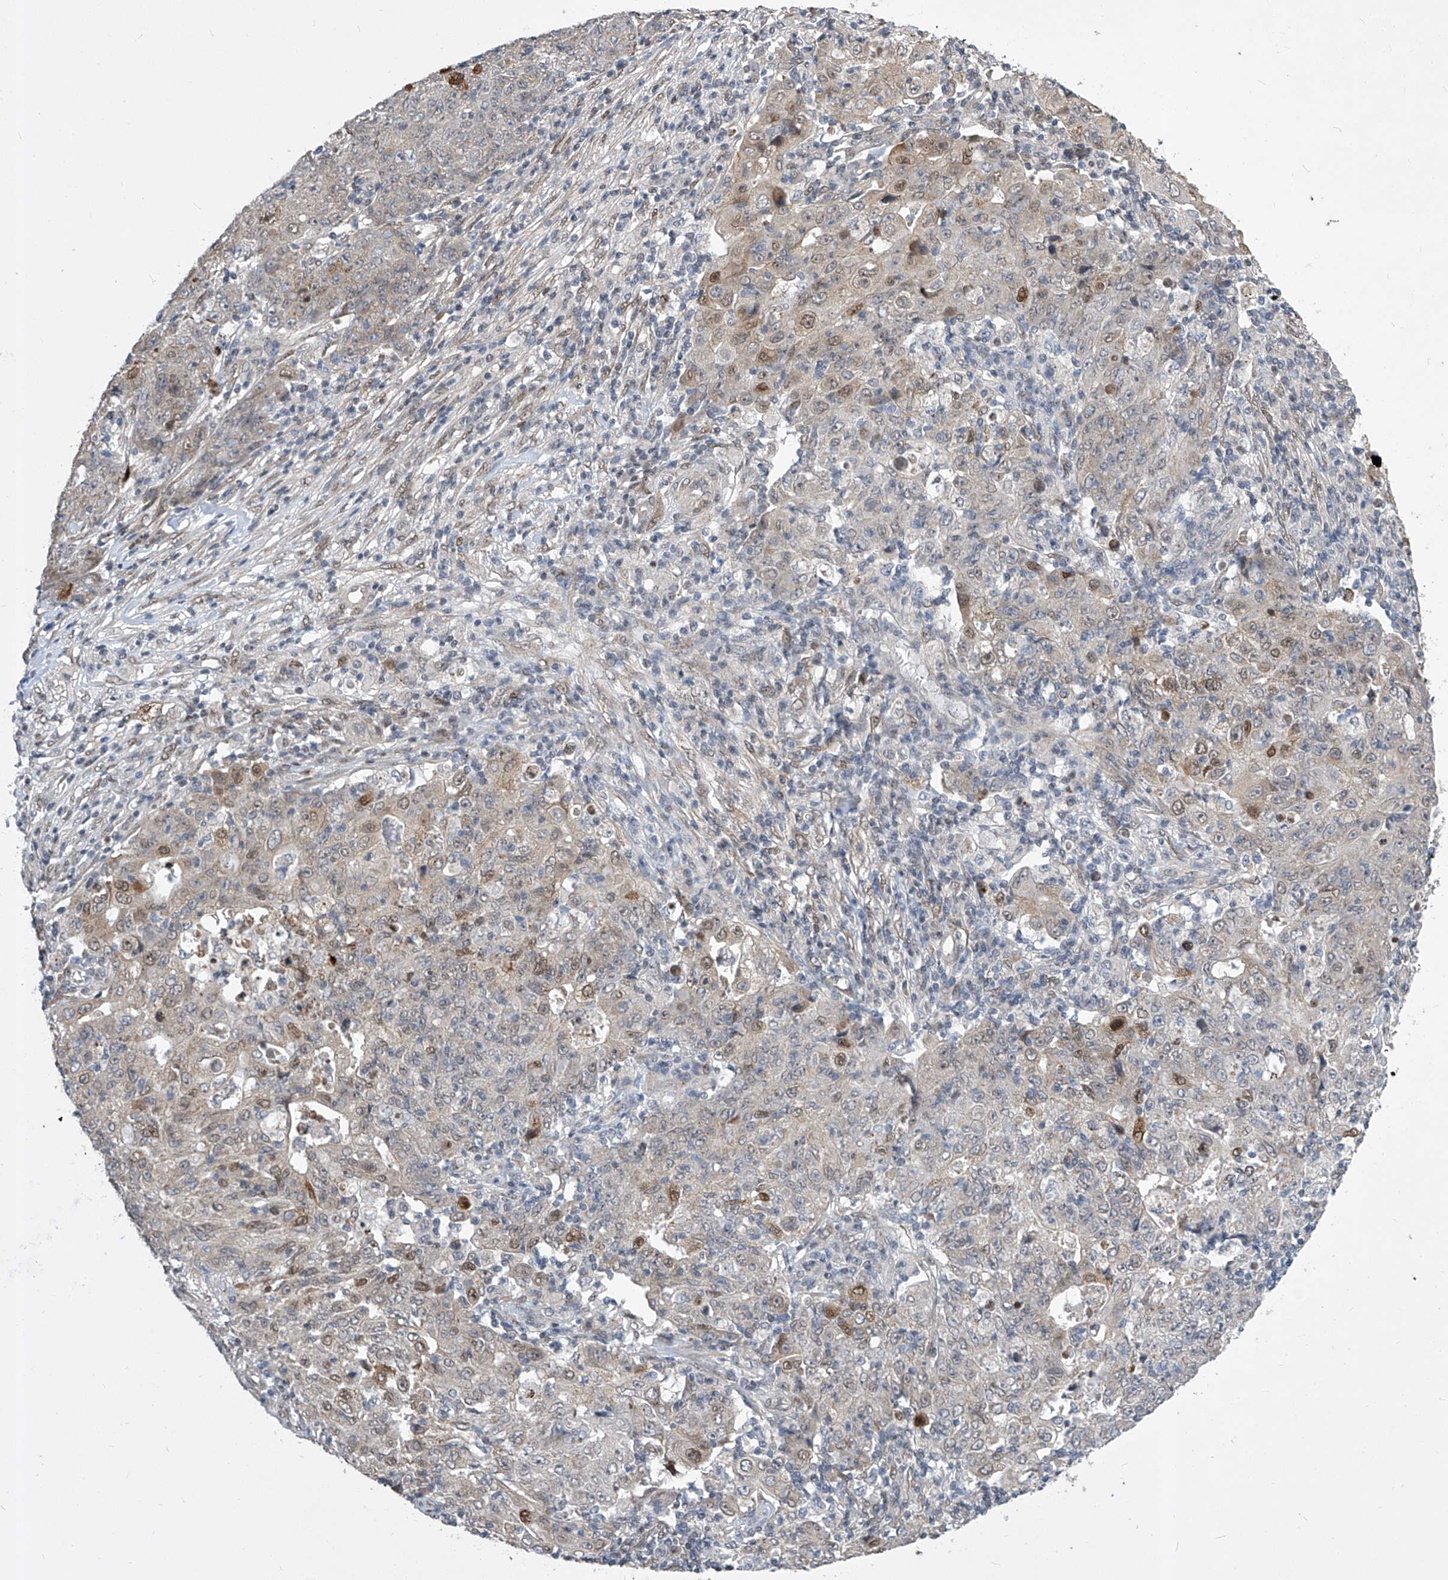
{"staining": {"intensity": "strong", "quantity": "<25%", "location": "cytoplasmic/membranous,nuclear"}, "tissue": "ovarian cancer", "cell_type": "Tumor cells", "image_type": "cancer", "snomed": [{"axis": "morphology", "description": "Carcinoma, endometroid"}, {"axis": "topography", "description": "Ovary"}], "caption": "The immunohistochemical stain labels strong cytoplasmic/membranous and nuclear expression in tumor cells of endometroid carcinoma (ovarian) tissue. (DAB IHC, brown staining for protein, blue staining for nuclei).", "gene": "CETN2", "patient": {"sex": "female", "age": 42}}